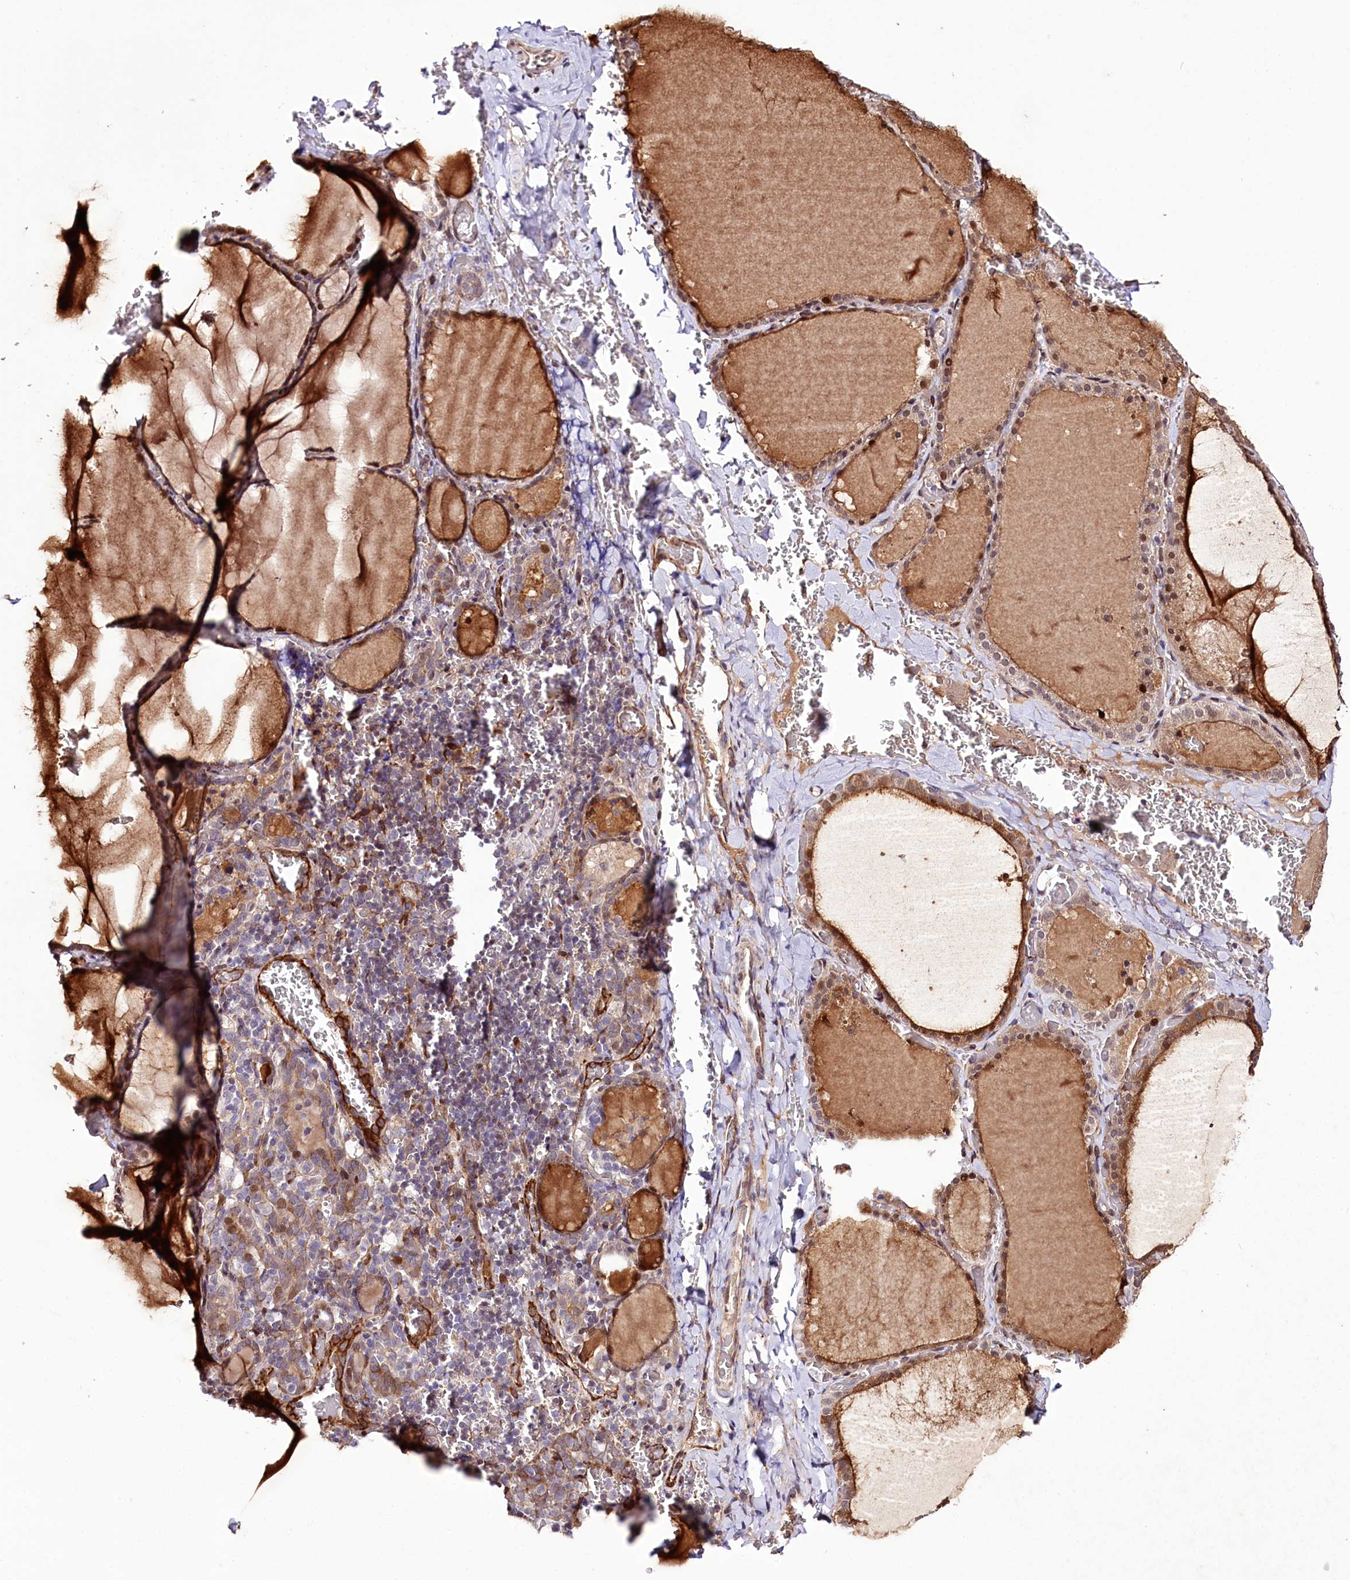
{"staining": {"intensity": "strong", "quantity": ">75%", "location": "cytoplasmic/membranous,nuclear"}, "tissue": "thyroid gland", "cell_type": "Glandular cells", "image_type": "normal", "snomed": [{"axis": "morphology", "description": "Normal tissue, NOS"}, {"axis": "topography", "description": "Thyroid gland"}], "caption": "Protein analysis of unremarkable thyroid gland exhibits strong cytoplasmic/membranous,nuclear expression in about >75% of glandular cells. The staining was performed using DAB (3,3'-diaminobenzidine) to visualize the protein expression in brown, while the nuclei were stained in blue with hematoxylin (Magnification: 20x).", "gene": "CUTC", "patient": {"sex": "female", "age": 39}}